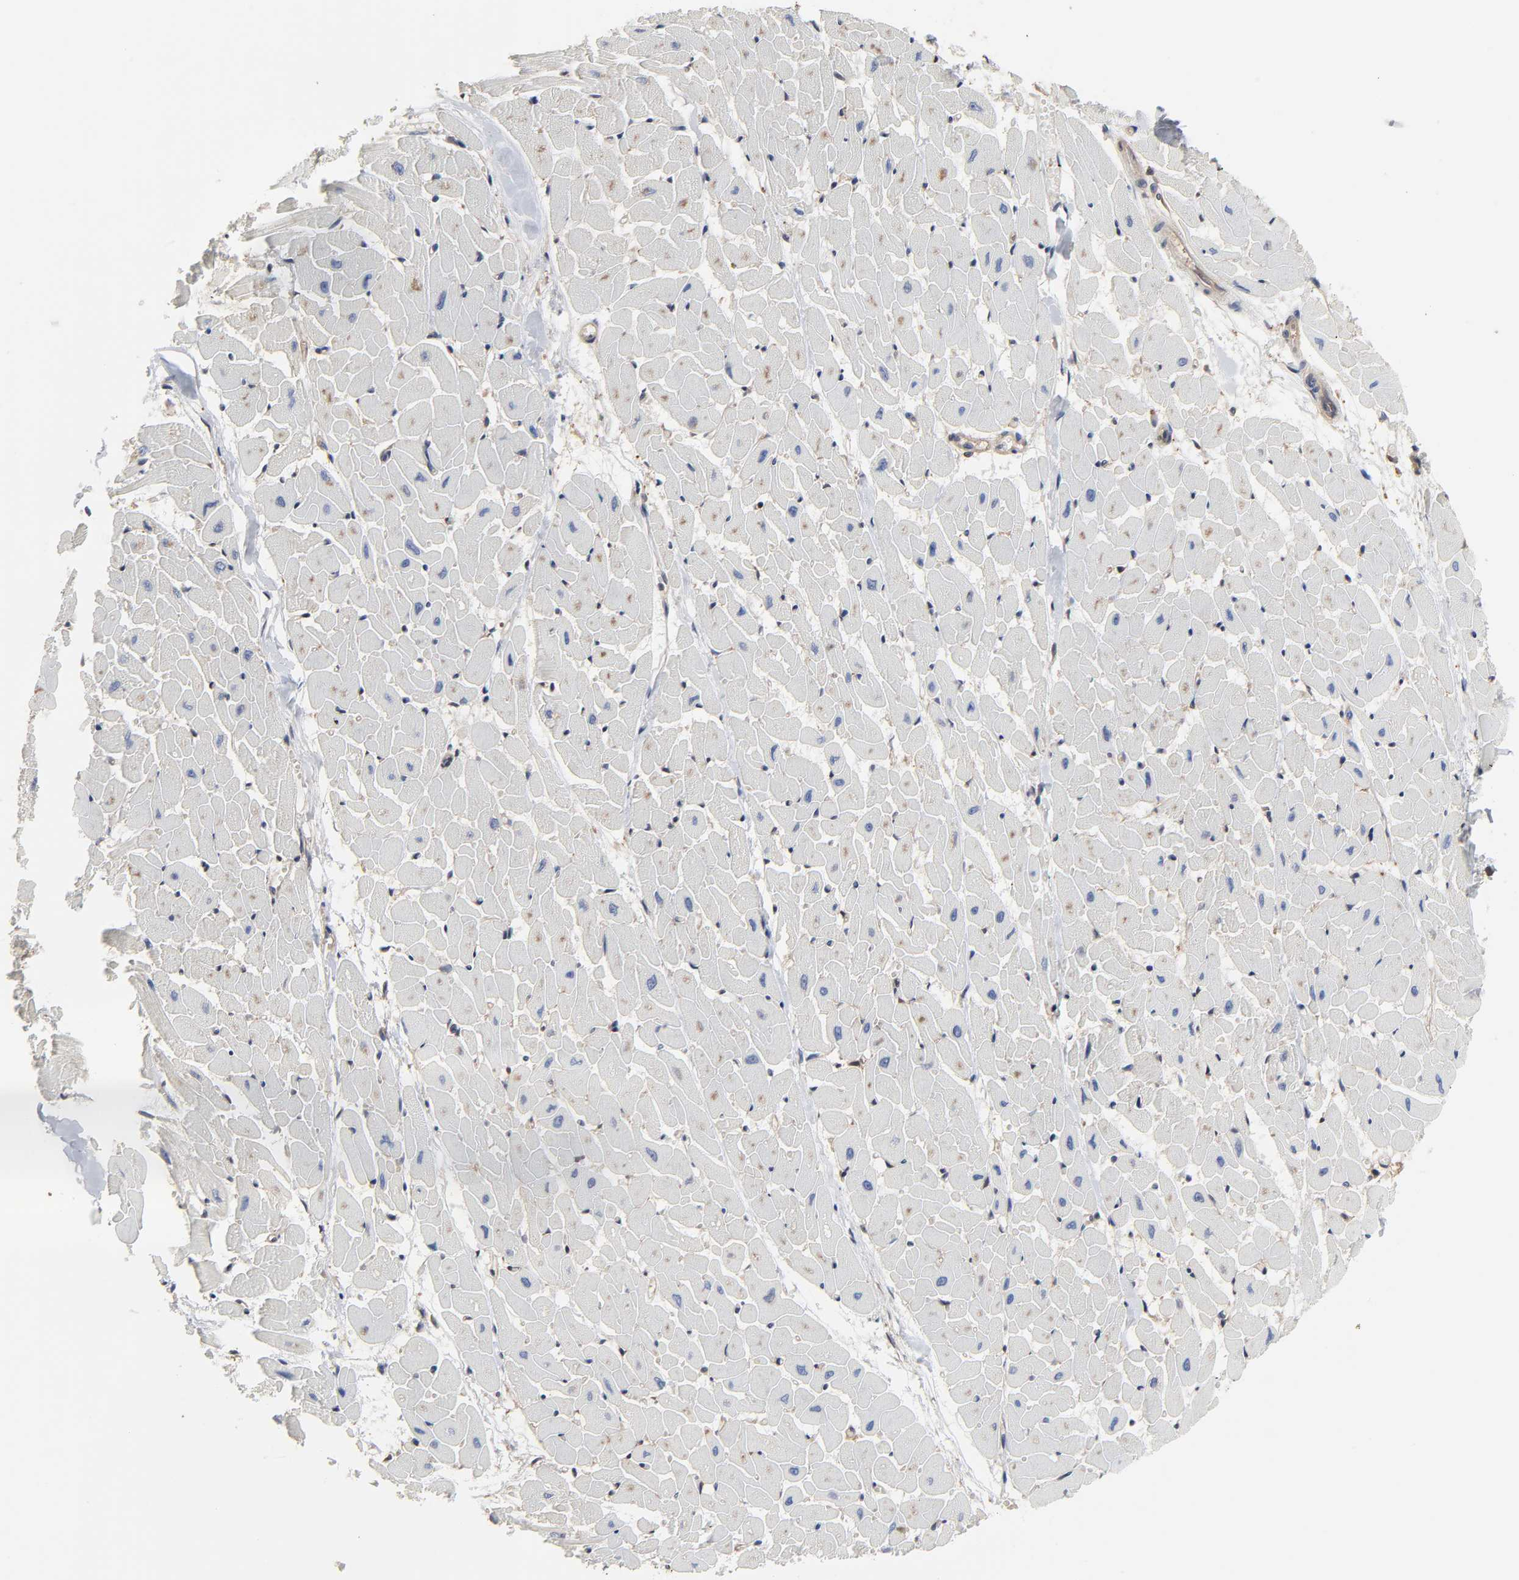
{"staining": {"intensity": "moderate", "quantity": "25%-75%", "location": "cytoplasmic/membranous"}, "tissue": "heart muscle", "cell_type": "Cardiomyocytes", "image_type": "normal", "snomed": [{"axis": "morphology", "description": "Normal tissue, NOS"}, {"axis": "topography", "description": "Heart"}], "caption": "Heart muscle stained with immunohistochemistry (IHC) reveals moderate cytoplasmic/membranous staining in approximately 25%-75% of cardiomyocytes. The staining was performed using DAB, with brown indicating positive protein expression. Nuclei are stained blue with hematoxylin.", "gene": "DDX10", "patient": {"sex": "female", "age": 19}}